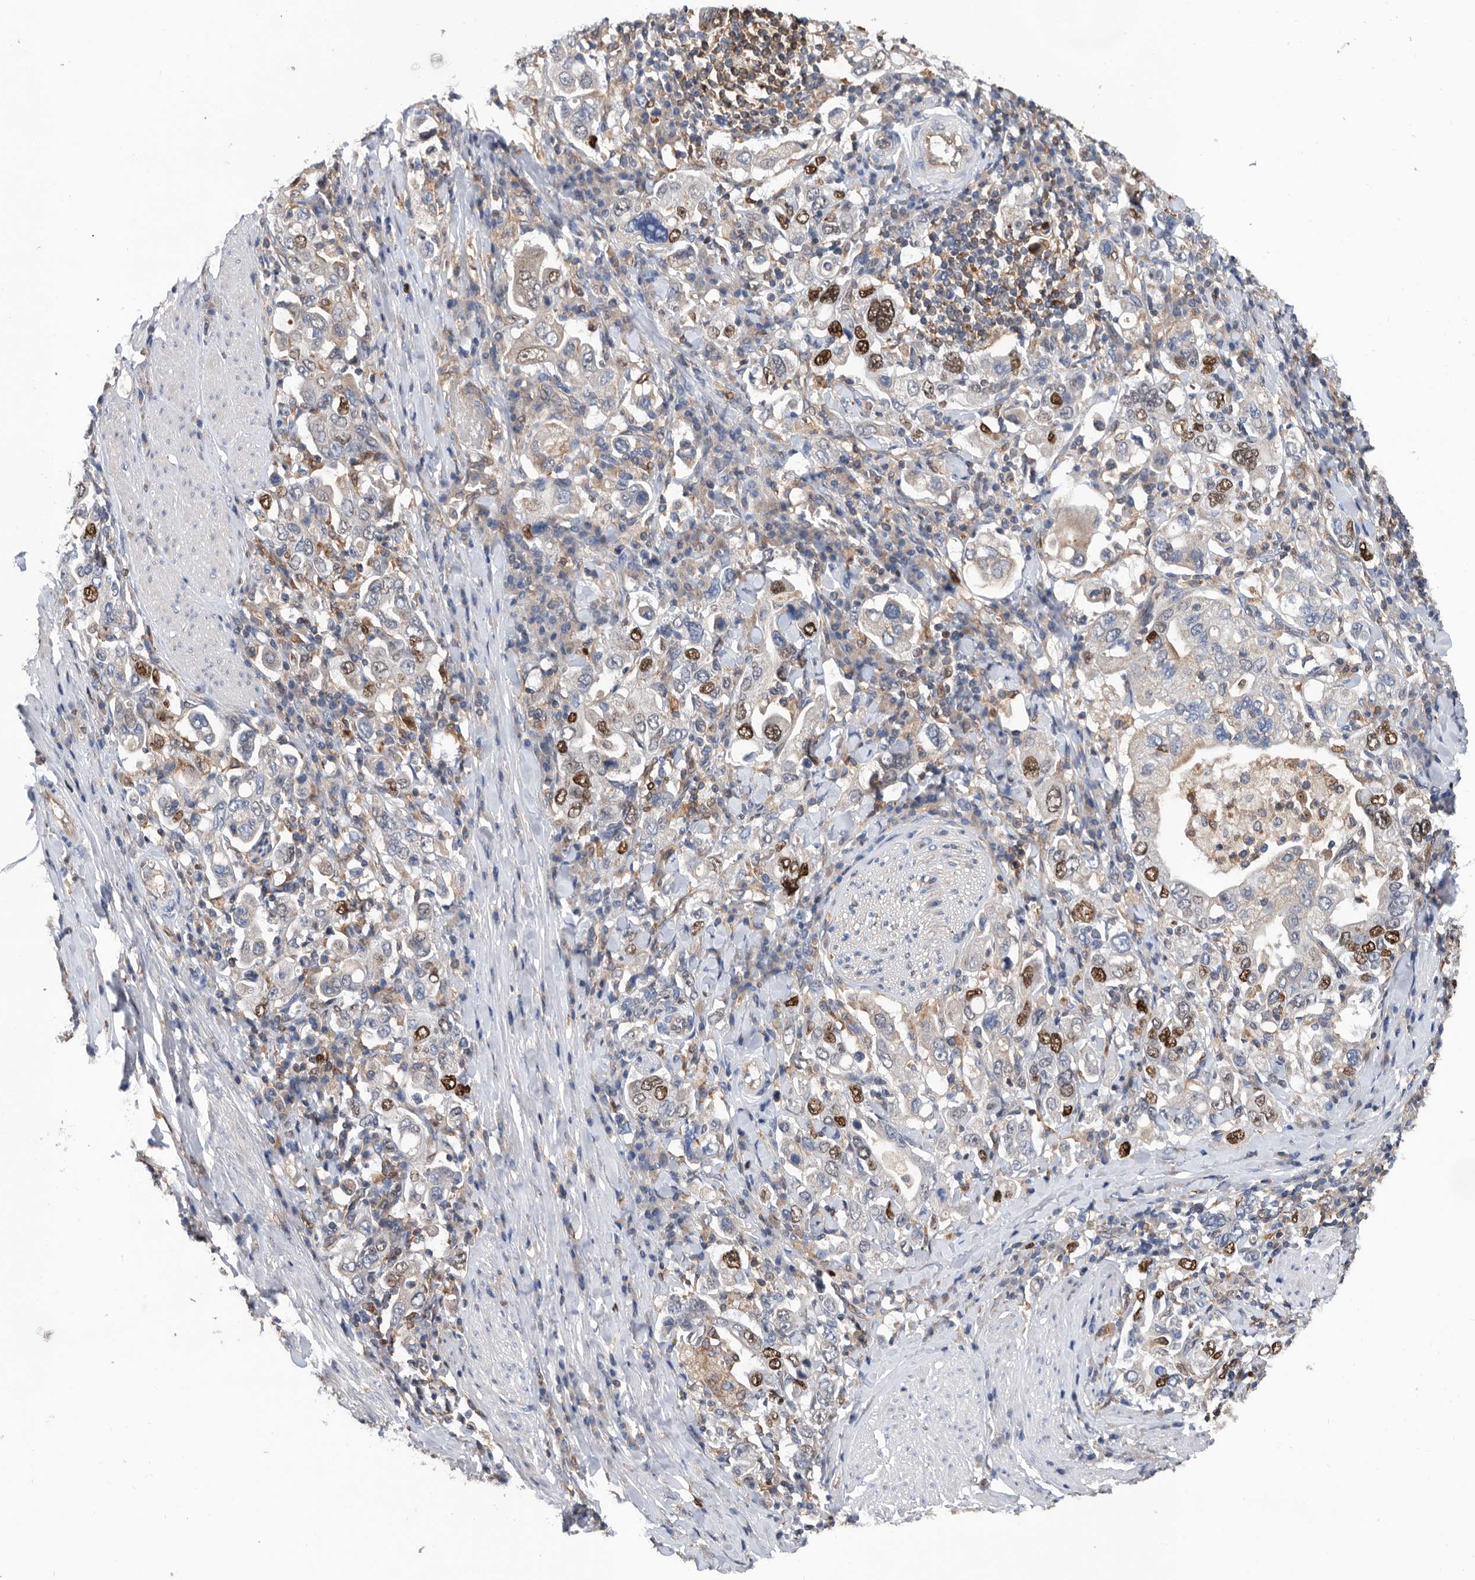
{"staining": {"intensity": "strong", "quantity": "<25%", "location": "nuclear"}, "tissue": "stomach cancer", "cell_type": "Tumor cells", "image_type": "cancer", "snomed": [{"axis": "morphology", "description": "Adenocarcinoma, NOS"}, {"axis": "topography", "description": "Stomach, upper"}], "caption": "An image of human stomach cancer stained for a protein demonstrates strong nuclear brown staining in tumor cells. Using DAB (3,3'-diaminobenzidine) (brown) and hematoxylin (blue) stains, captured at high magnification using brightfield microscopy.", "gene": "ATAD2", "patient": {"sex": "male", "age": 62}}